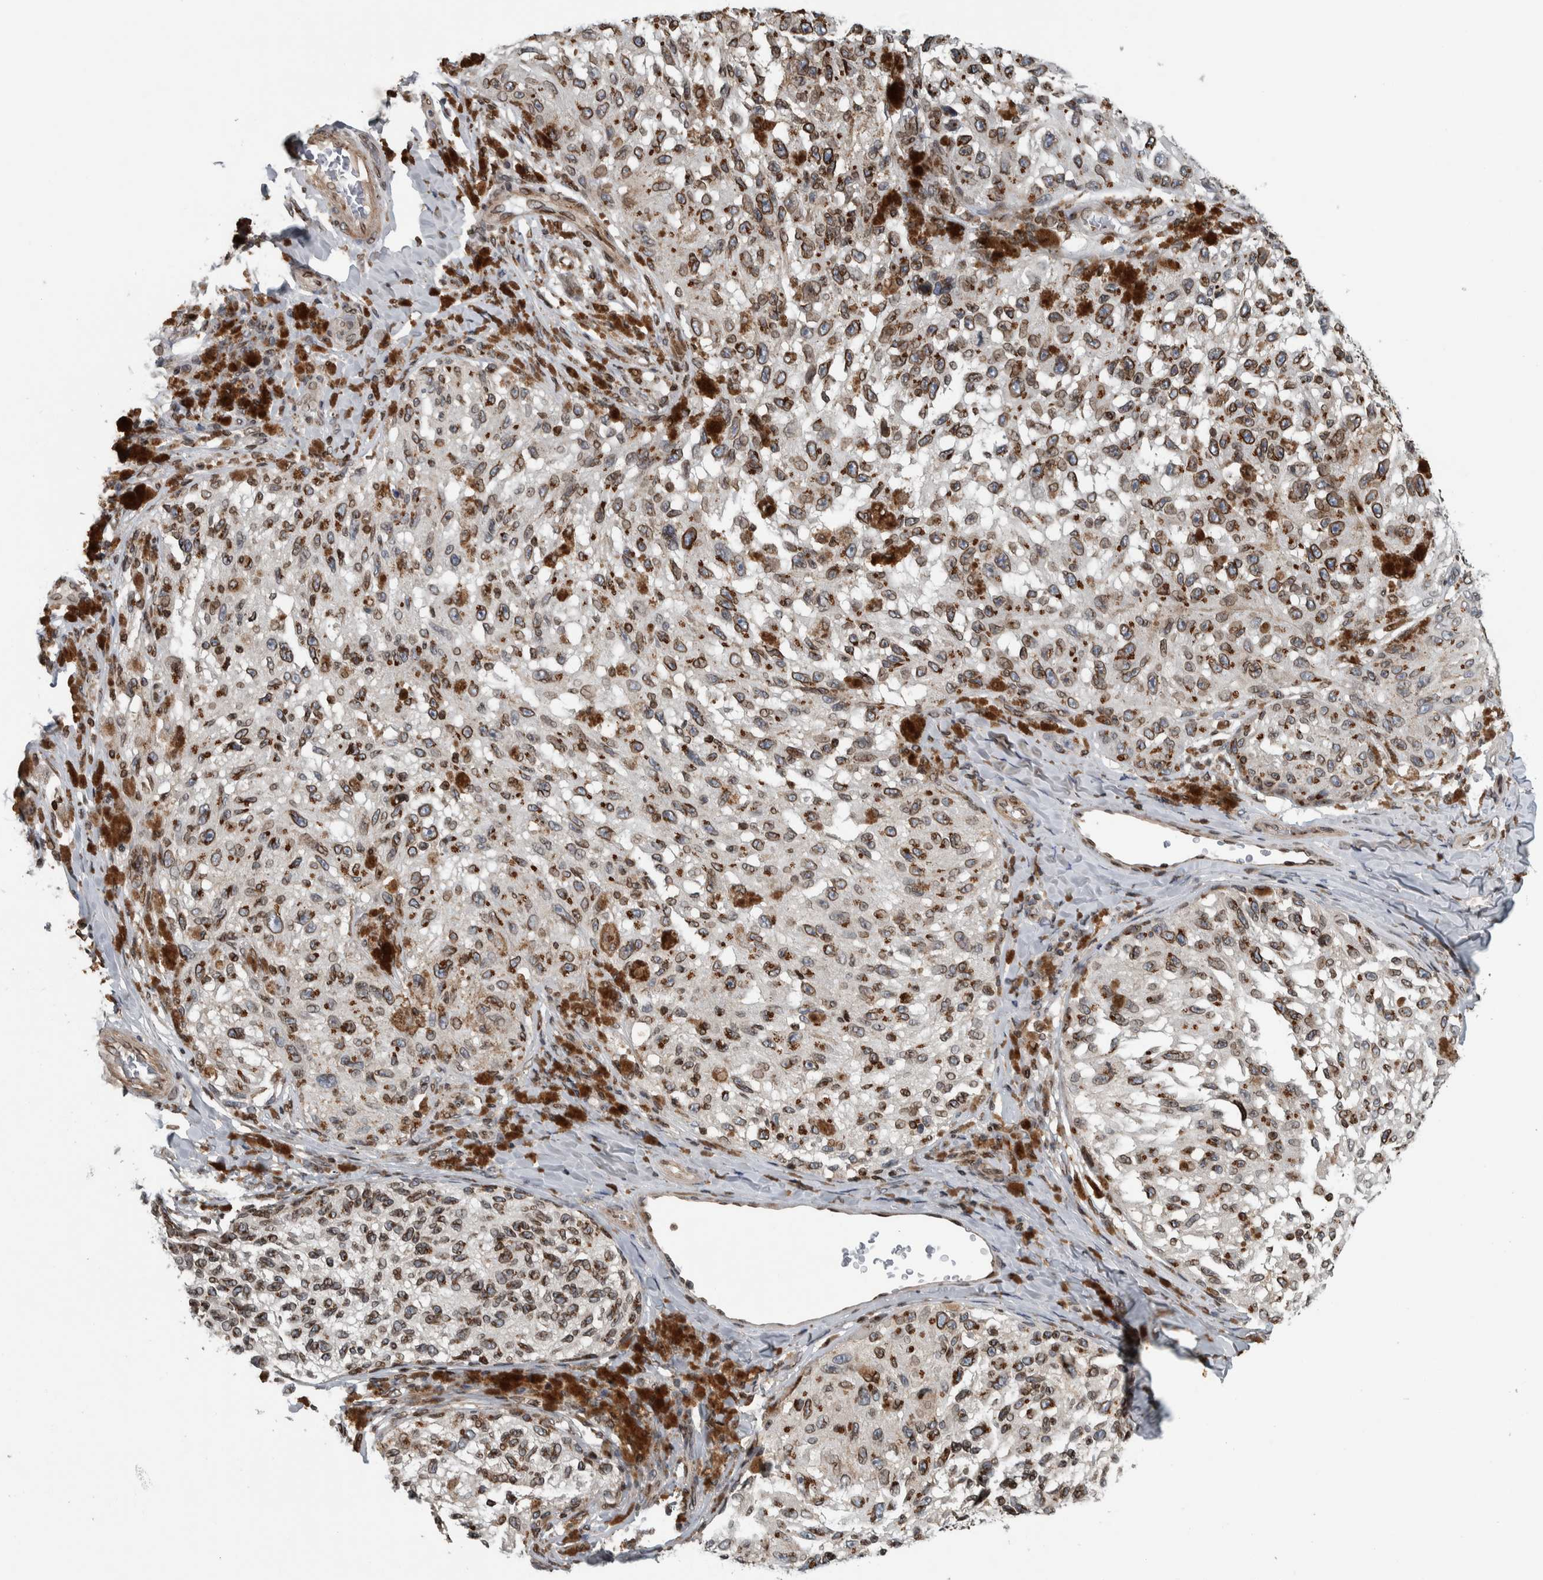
{"staining": {"intensity": "moderate", "quantity": "25%-75%", "location": "cytoplasmic/membranous,nuclear"}, "tissue": "melanoma", "cell_type": "Tumor cells", "image_type": "cancer", "snomed": [{"axis": "morphology", "description": "Malignant melanoma, NOS"}, {"axis": "topography", "description": "Skin"}], "caption": "Protein staining reveals moderate cytoplasmic/membranous and nuclear staining in about 25%-75% of tumor cells in melanoma.", "gene": "FAM135B", "patient": {"sex": "female", "age": 73}}